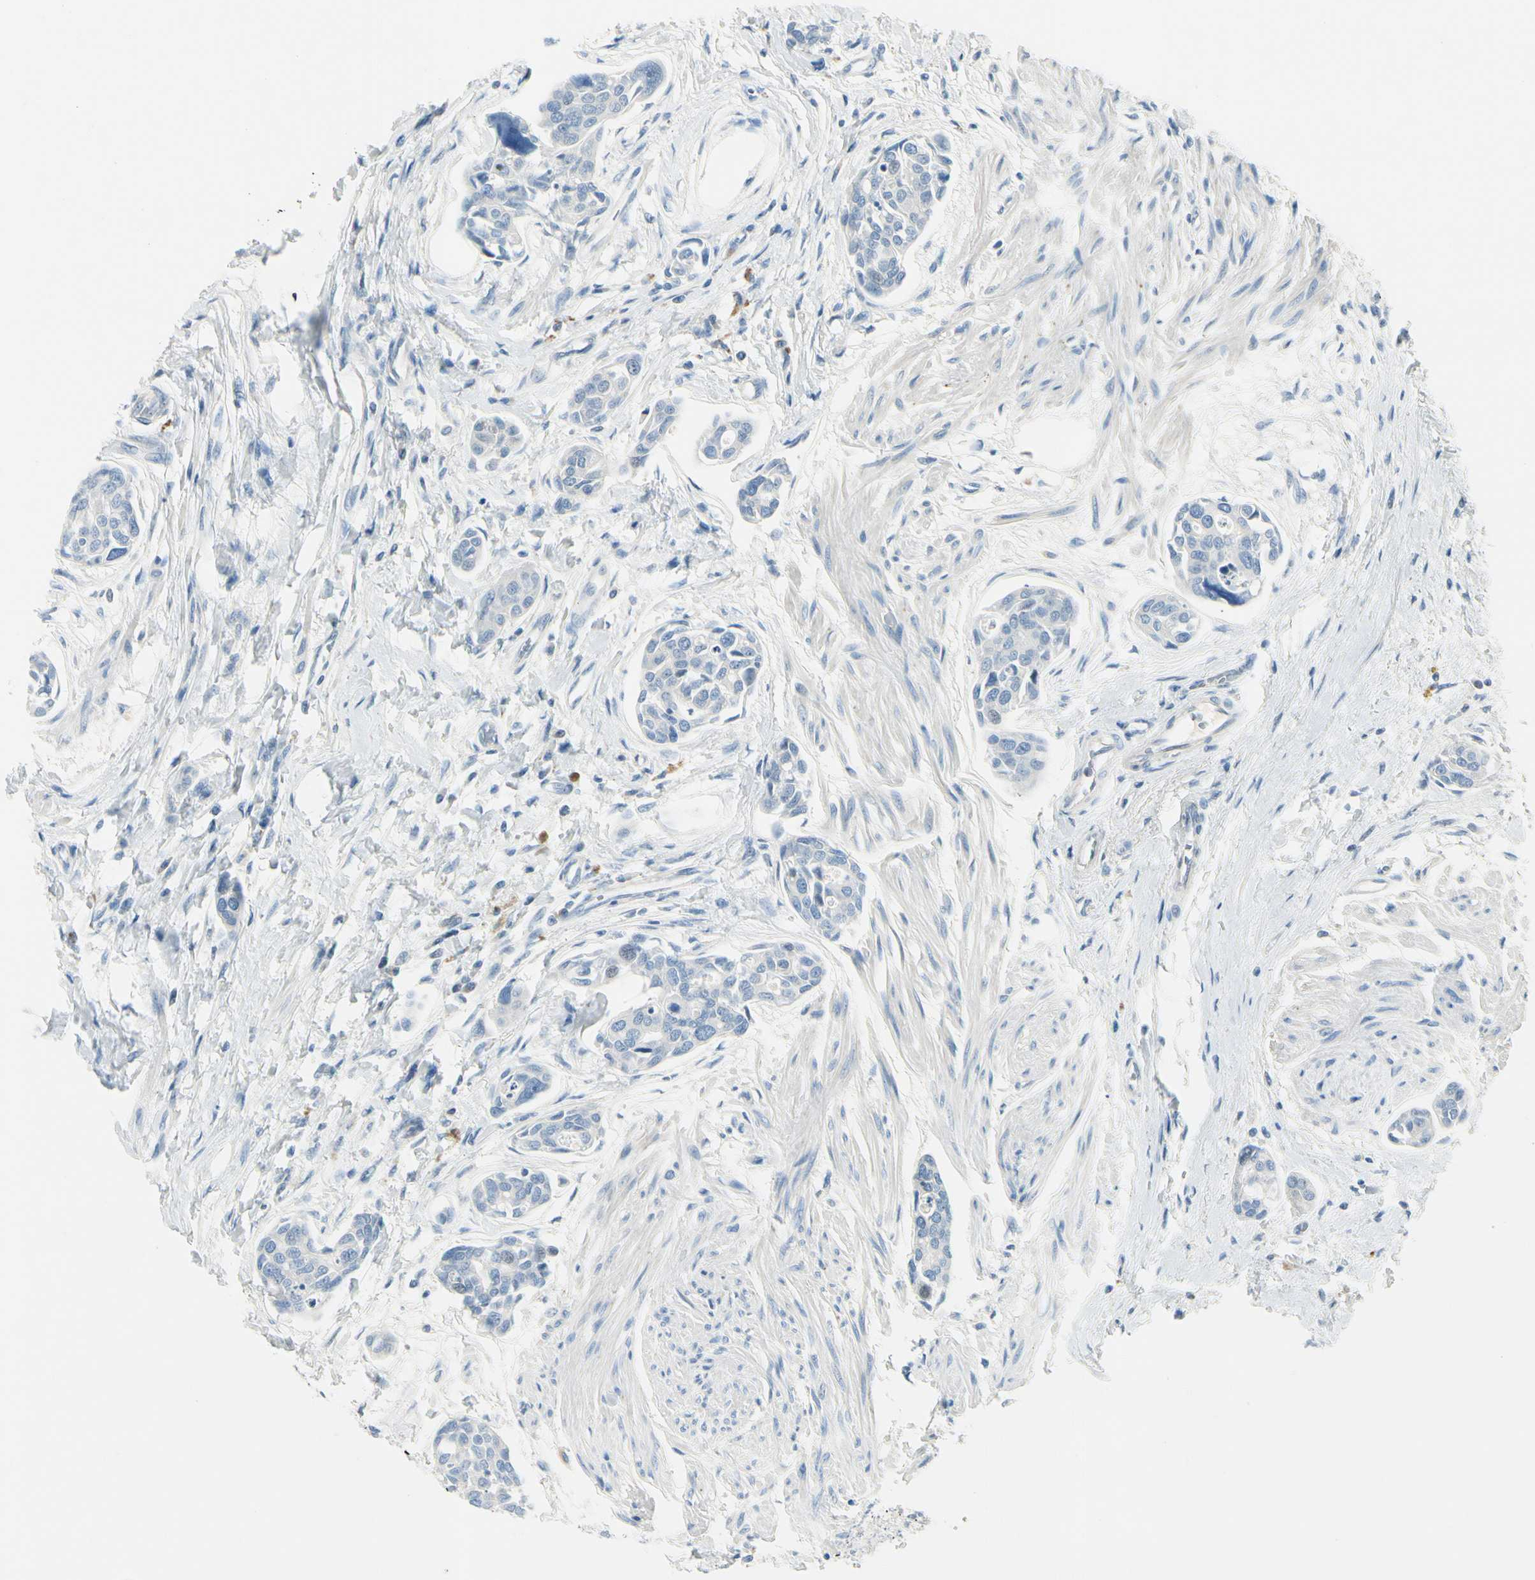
{"staining": {"intensity": "negative", "quantity": "none", "location": "none"}, "tissue": "urothelial cancer", "cell_type": "Tumor cells", "image_type": "cancer", "snomed": [{"axis": "morphology", "description": "Urothelial carcinoma, High grade"}, {"axis": "topography", "description": "Urinary bladder"}], "caption": "Urothelial cancer stained for a protein using immunohistochemistry (IHC) displays no expression tumor cells.", "gene": "PEBP1", "patient": {"sex": "male", "age": 78}}